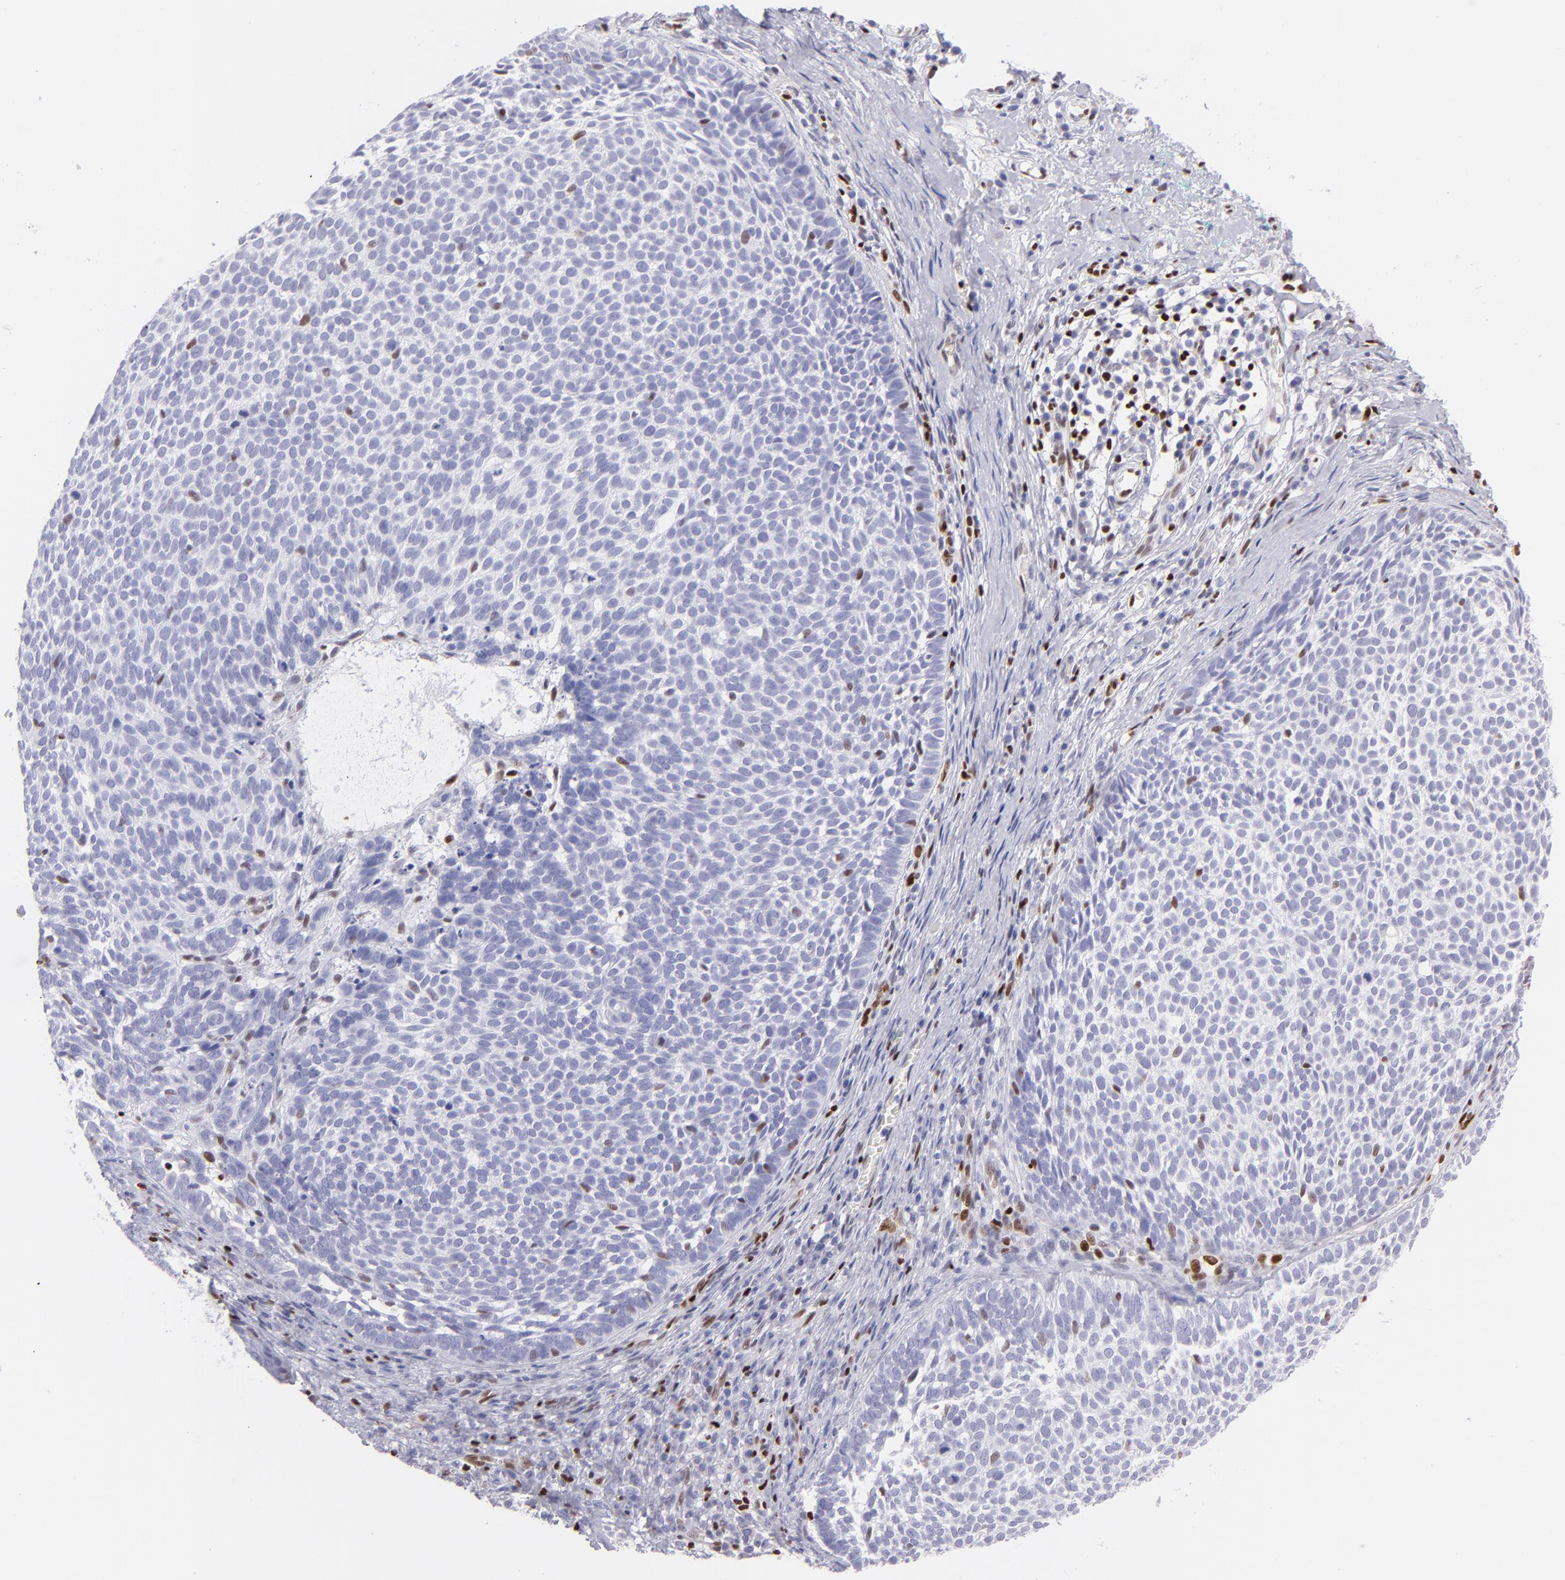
{"staining": {"intensity": "weak", "quantity": "<25%", "location": "nuclear"}, "tissue": "skin cancer", "cell_type": "Tumor cells", "image_type": "cancer", "snomed": [{"axis": "morphology", "description": "Basal cell carcinoma"}, {"axis": "topography", "description": "Skin"}], "caption": "Histopathology image shows no significant protein positivity in tumor cells of skin basal cell carcinoma.", "gene": "ETS1", "patient": {"sex": "male", "age": 63}}